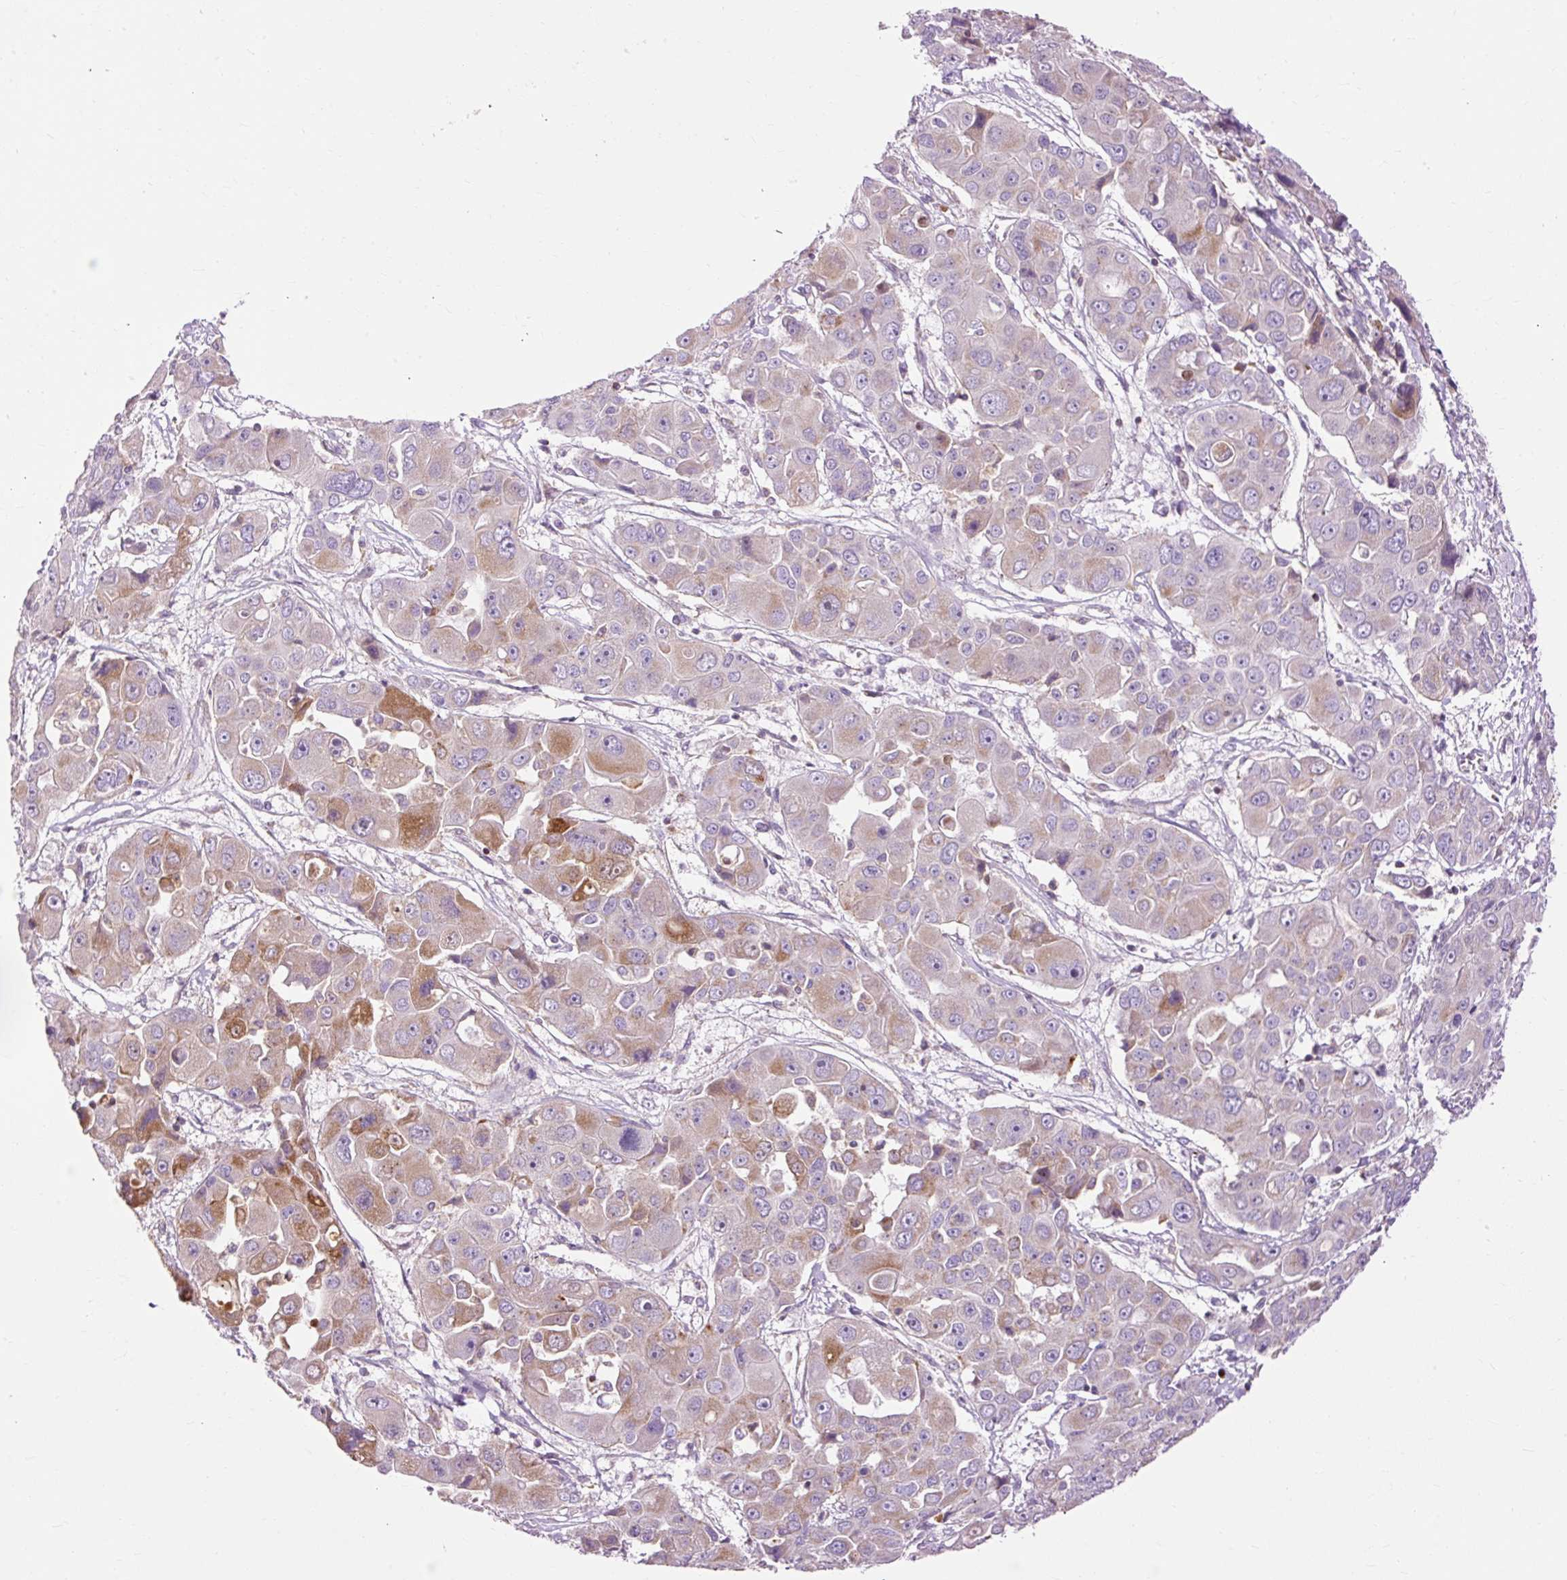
{"staining": {"intensity": "moderate", "quantity": "25%-75%", "location": "cytoplasmic/membranous,nuclear"}, "tissue": "liver cancer", "cell_type": "Tumor cells", "image_type": "cancer", "snomed": [{"axis": "morphology", "description": "Cholangiocarcinoma"}, {"axis": "topography", "description": "Liver"}], "caption": "This photomicrograph shows IHC staining of liver cancer, with medium moderate cytoplasmic/membranous and nuclear expression in about 25%-75% of tumor cells.", "gene": "CD83", "patient": {"sex": "male", "age": 67}}